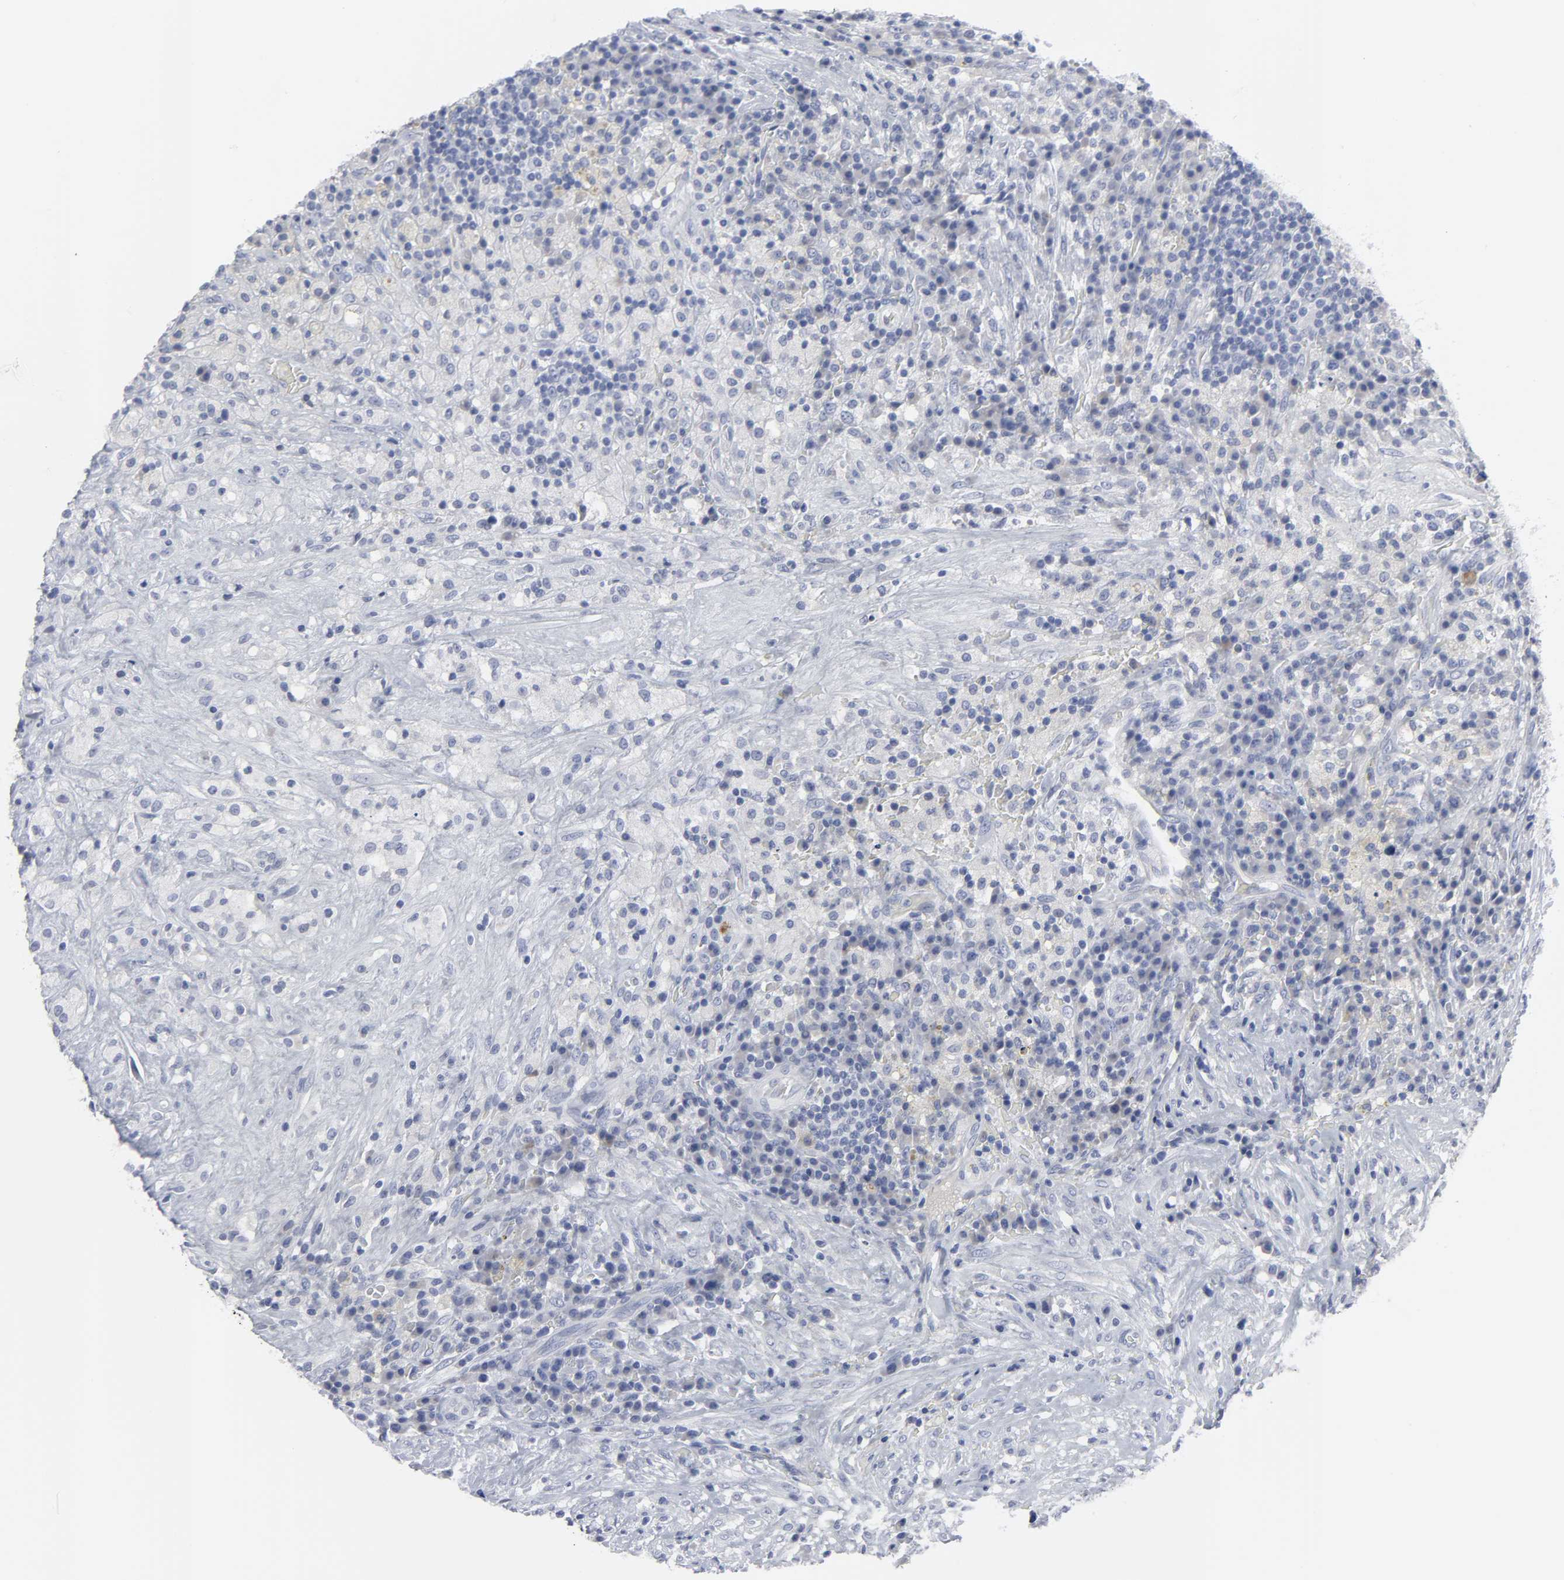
{"staining": {"intensity": "negative", "quantity": "none", "location": "none"}, "tissue": "testis cancer", "cell_type": "Tumor cells", "image_type": "cancer", "snomed": [{"axis": "morphology", "description": "Necrosis, NOS"}, {"axis": "morphology", "description": "Carcinoma, Embryonal, NOS"}, {"axis": "topography", "description": "Testis"}], "caption": "The histopathology image demonstrates no significant staining in tumor cells of testis cancer (embryonal carcinoma). Nuclei are stained in blue.", "gene": "HNF4A", "patient": {"sex": "male", "age": 19}}